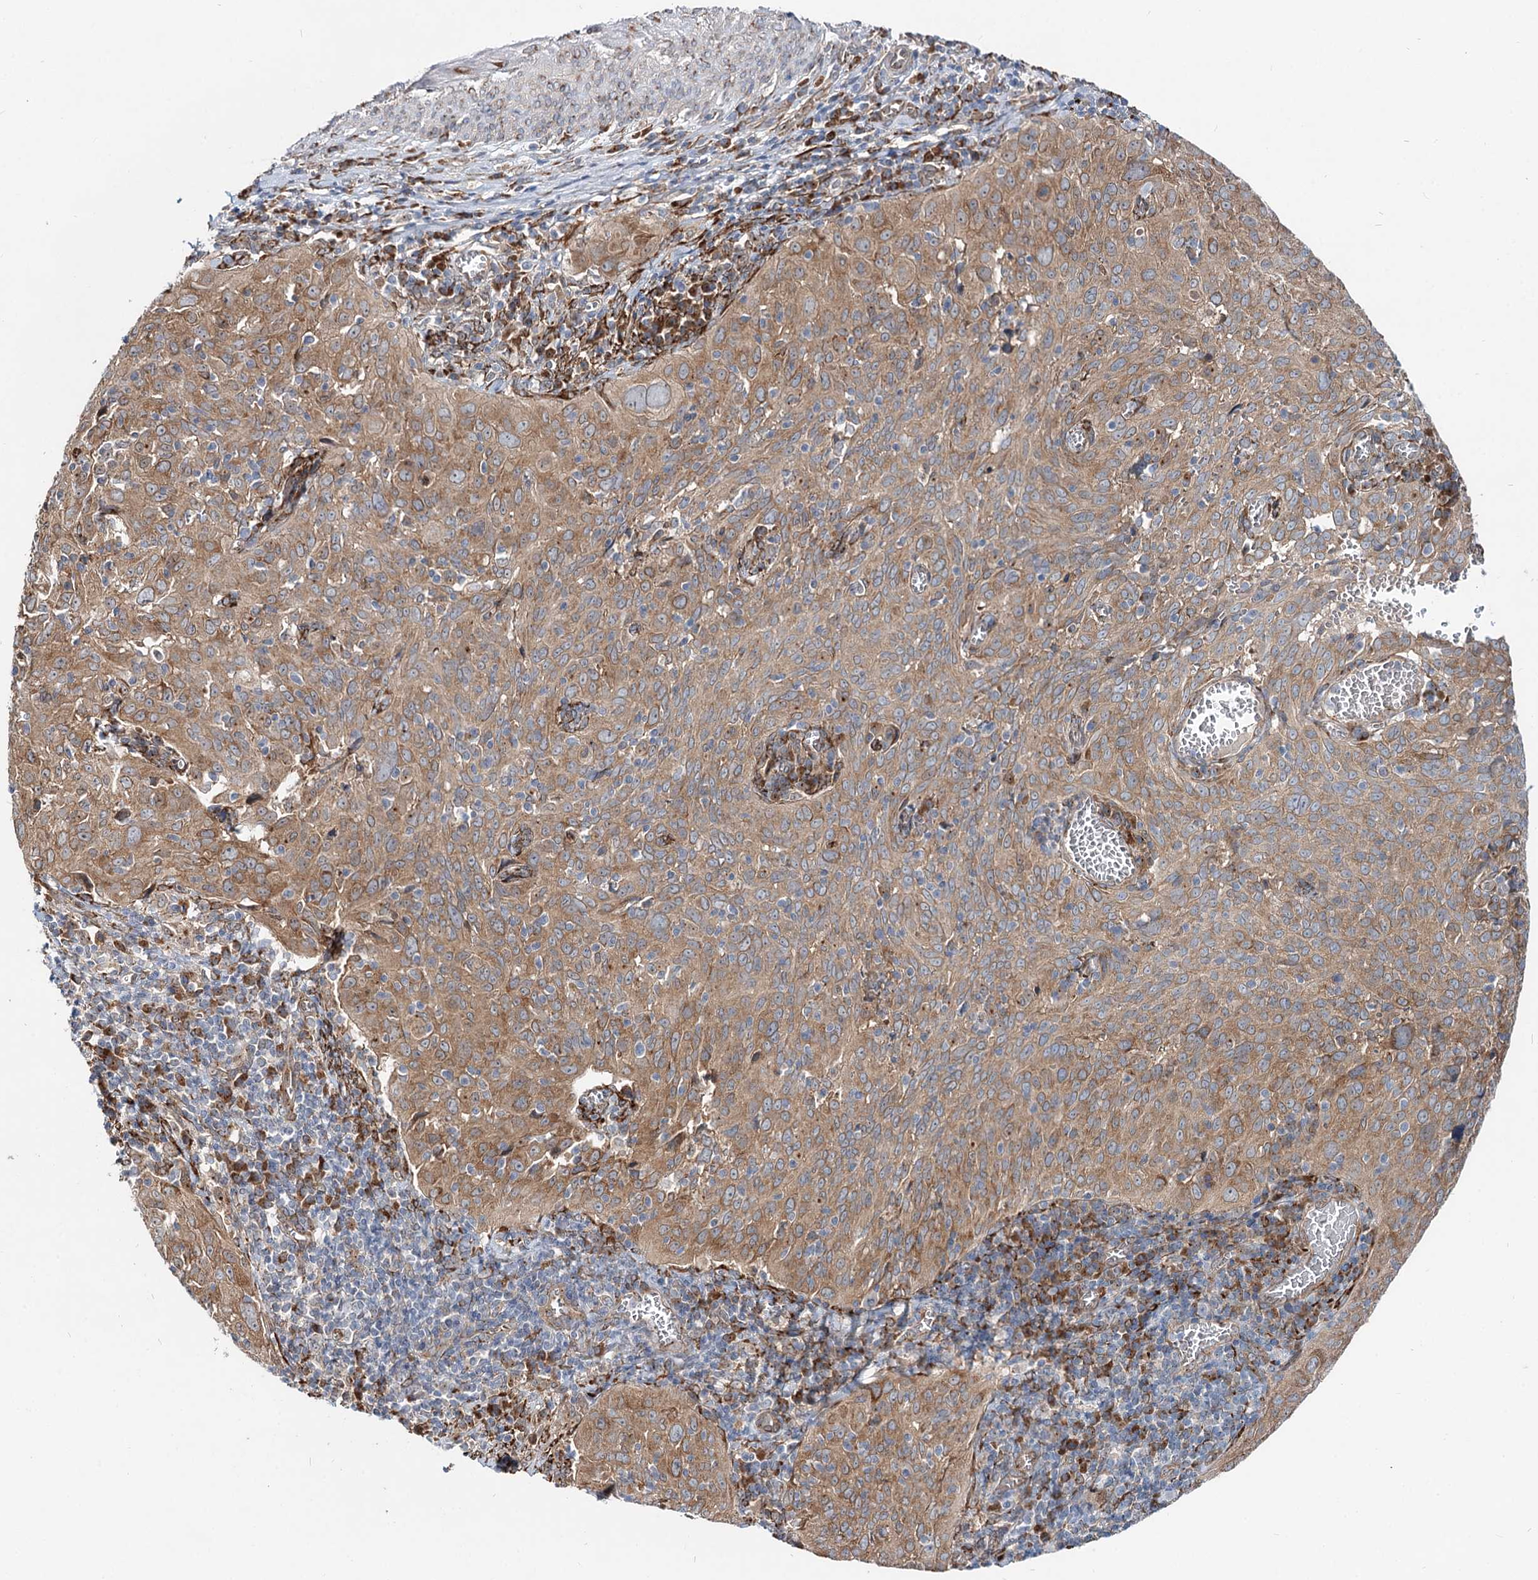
{"staining": {"intensity": "moderate", "quantity": ">75%", "location": "cytoplasmic/membranous"}, "tissue": "cervical cancer", "cell_type": "Tumor cells", "image_type": "cancer", "snomed": [{"axis": "morphology", "description": "Squamous cell carcinoma, NOS"}, {"axis": "topography", "description": "Cervix"}], "caption": "Immunohistochemical staining of human cervical cancer (squamous cell carcinoma) reveals medium levels of moderate cytoplasmic/membranous staining in about >75% of tumor cells. Nuclei are stained in blue.", "gene": "SPART", "patient": {"sex": "female", "age": 31}}